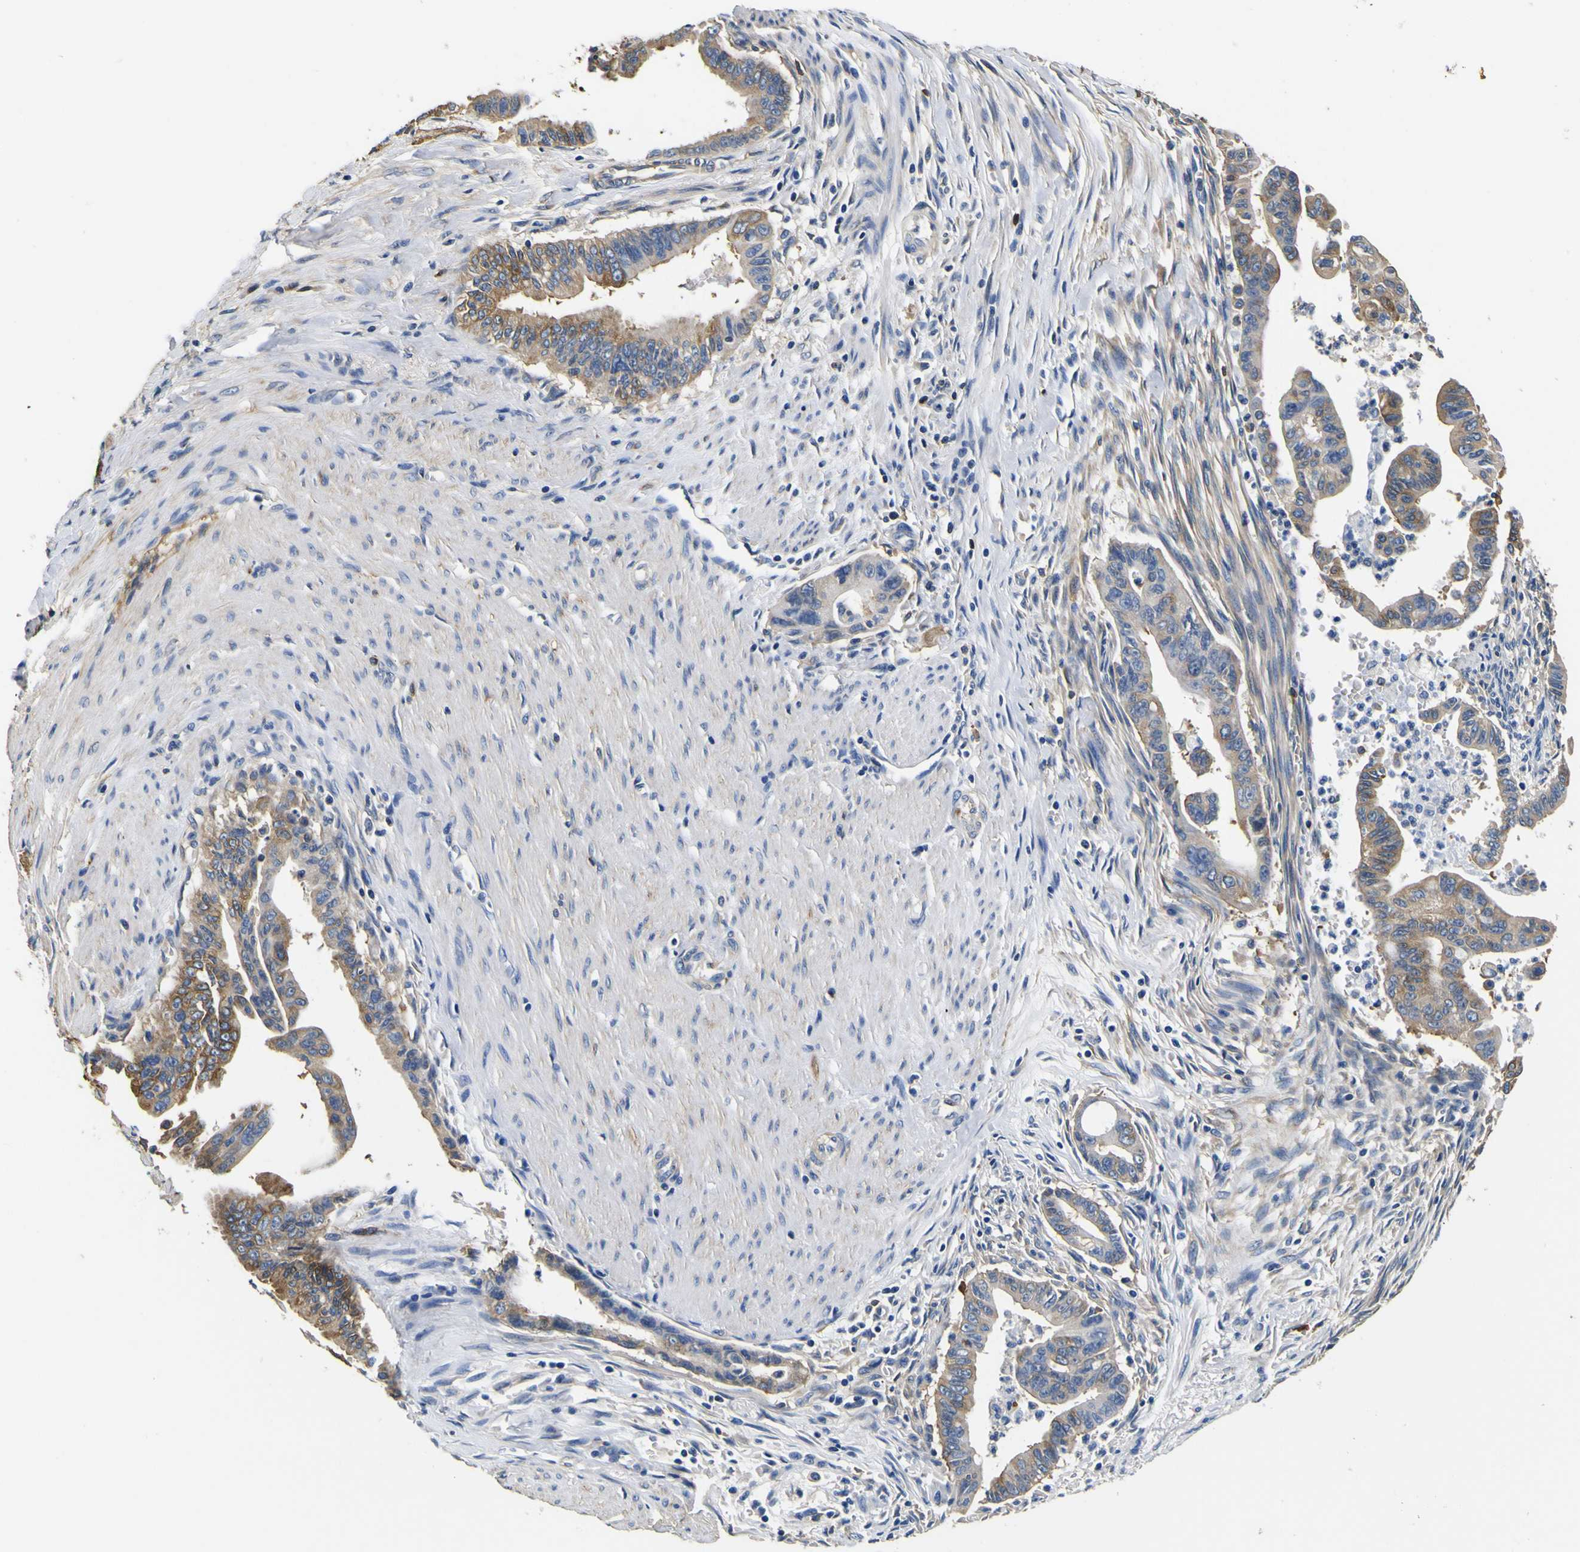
{"staining": {"intensity": "moderate", "quantity": ">75%", "location": "cytoplasmic/membranous"}, "tissue": "pancreatic cancer", "cell_type": "Tumor cells", "image_type": "cancer", "snomed": [{"axis": "morphology", "description": "Adenocarcinoma, NOS"}, {"axis": "topography", "description": "Pancreas"}], "caption": "Tumor cells display medium levels of moderate cytoplasmic/membranous positivity in approximately >75% of cells in pancreatic adenocarcinoma. The staining was performed using DAB, with brown indicating positive protein expression. Nuclei are stained blue with hematoxylin.", "gene": "TUBA1B", "patient": {"sex": "male", "age": 70}}